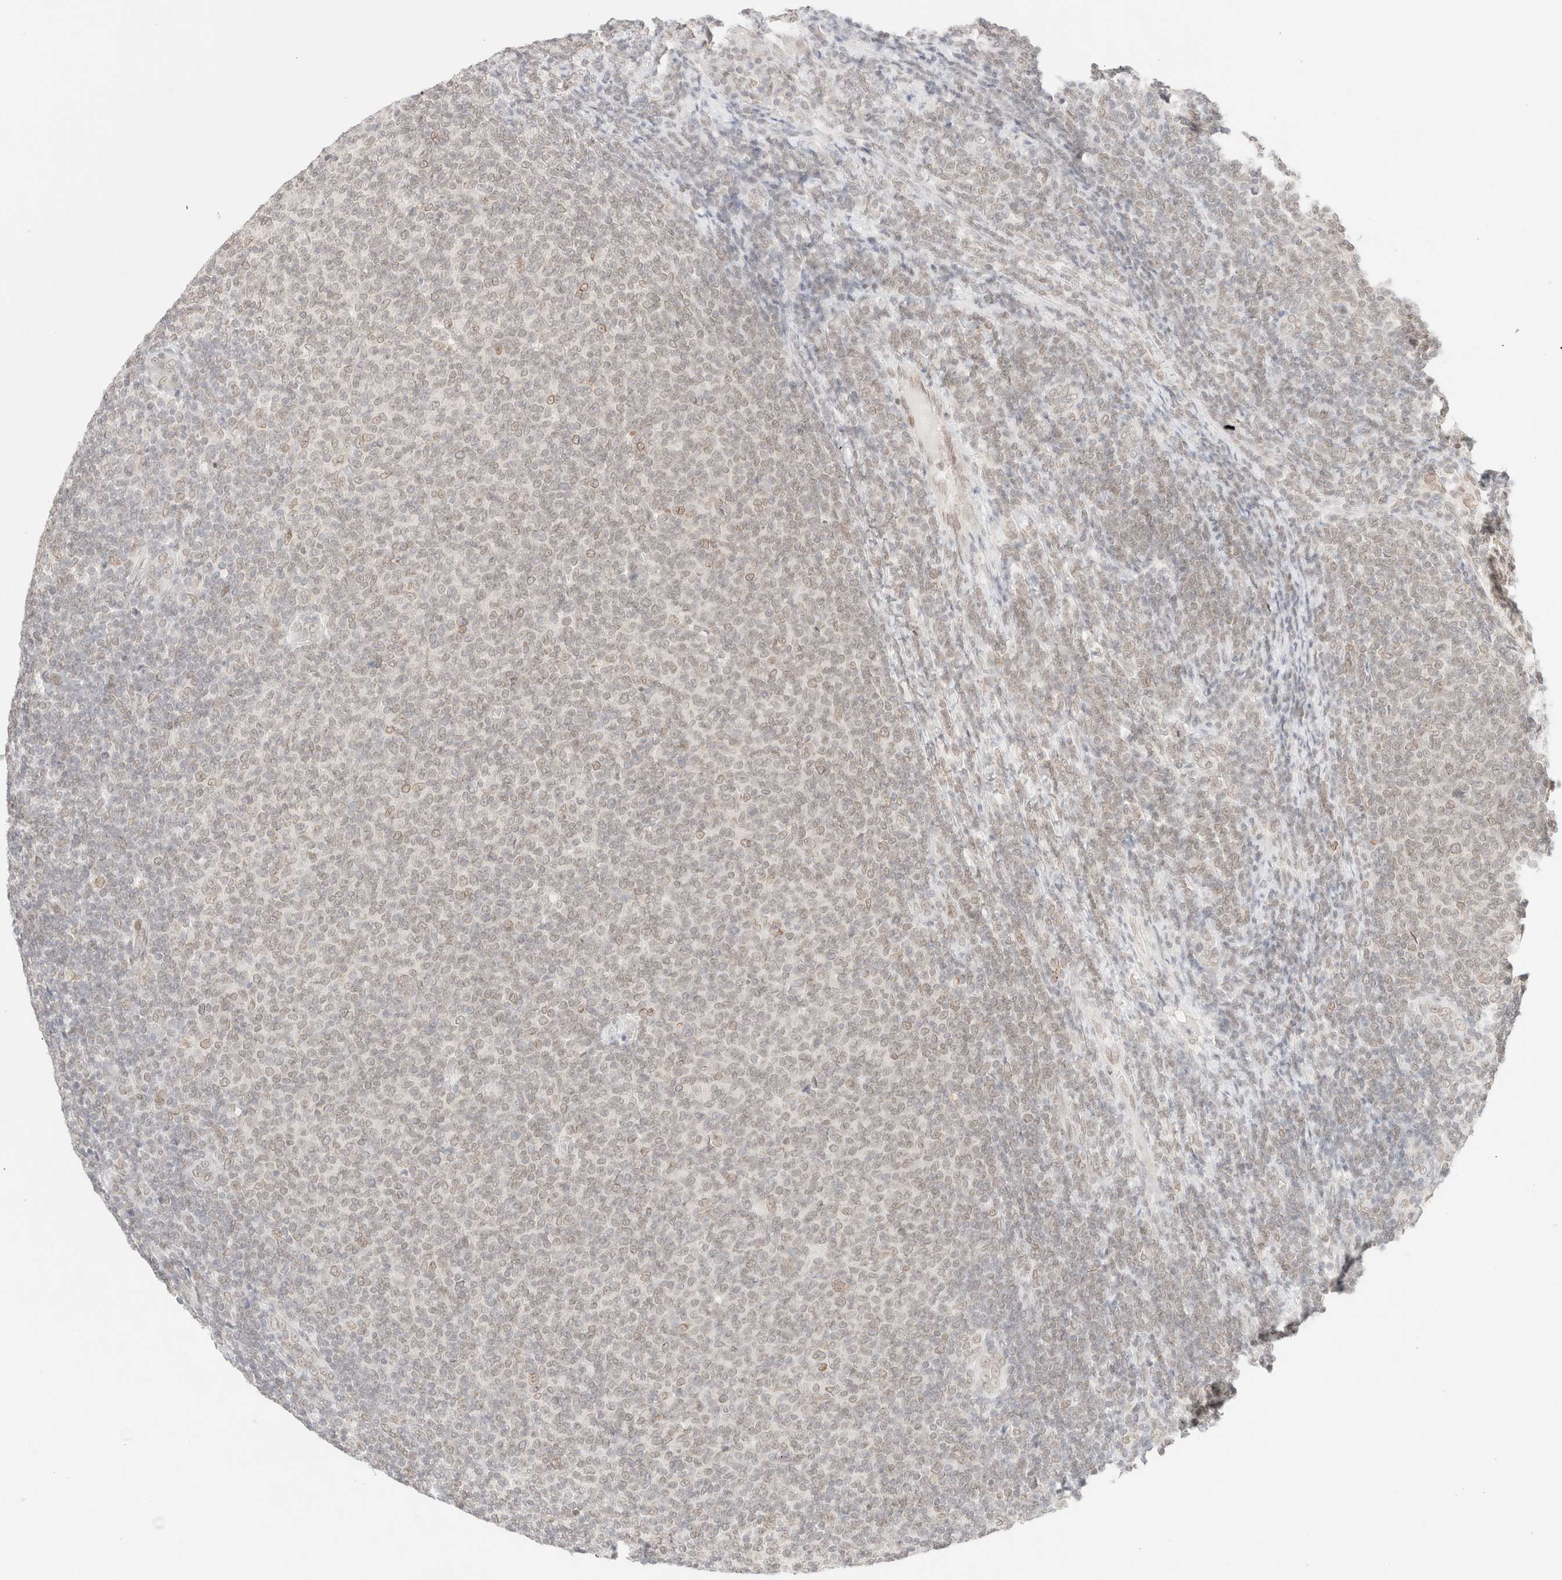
{"staining": {"intensity": "weak", "quantity": "<25%", "location": "nuclear"}, "tissue": "lymphoma", "cell_type": "Tumor cells", "image_type": "cancer", "snomed": [{"axis": "morphology", "description": "Malignant lymphoma, non-Hodgkin's type, Low grade"}, {"axis": "topography", "description": "Lymph node"}], "caption": "Immunohistochemical staining of lymphoma reveals no significant expression in tumor cells.", "gene": "ZNF770", "patient": {"sex": "male", "age": 66}}